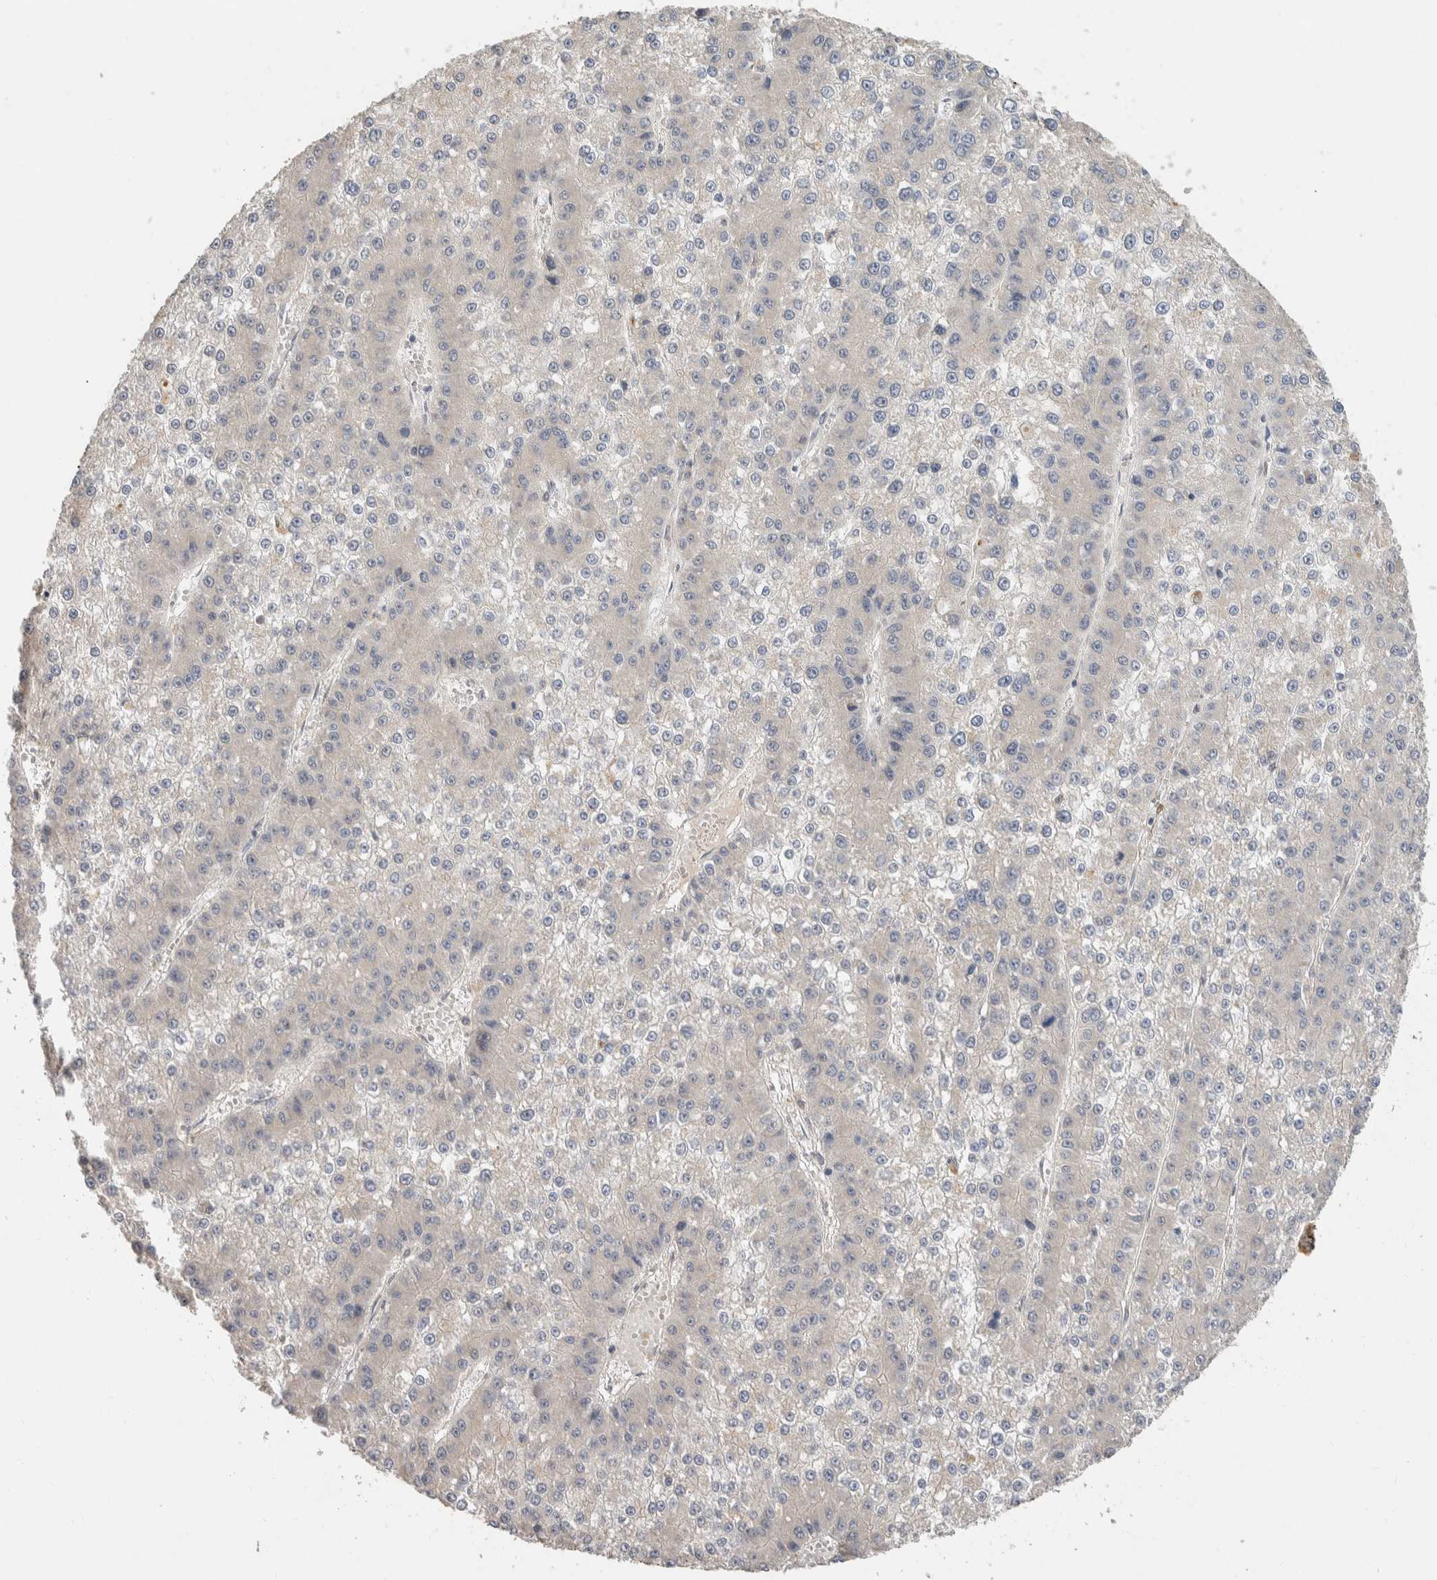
{"staining": {"intensity": "negative", "quantity": "none", "location": "none"}, "tissue": "liver cancer", "cell_type": "Tumor cells", "image_type": "cancer", "snomed": [{"axis": "morphology", "description": "Carcinoma, Hepatocellular, NOS"}, {"axis": "topography", "description": "Liver"}], "caption": "Photomicrograph shows no significant protein staining in tumor cells of liver hepatocellular carcinoma.", "gene": "CYSRT1", "patient": {"sex": "female", "age": 73}}